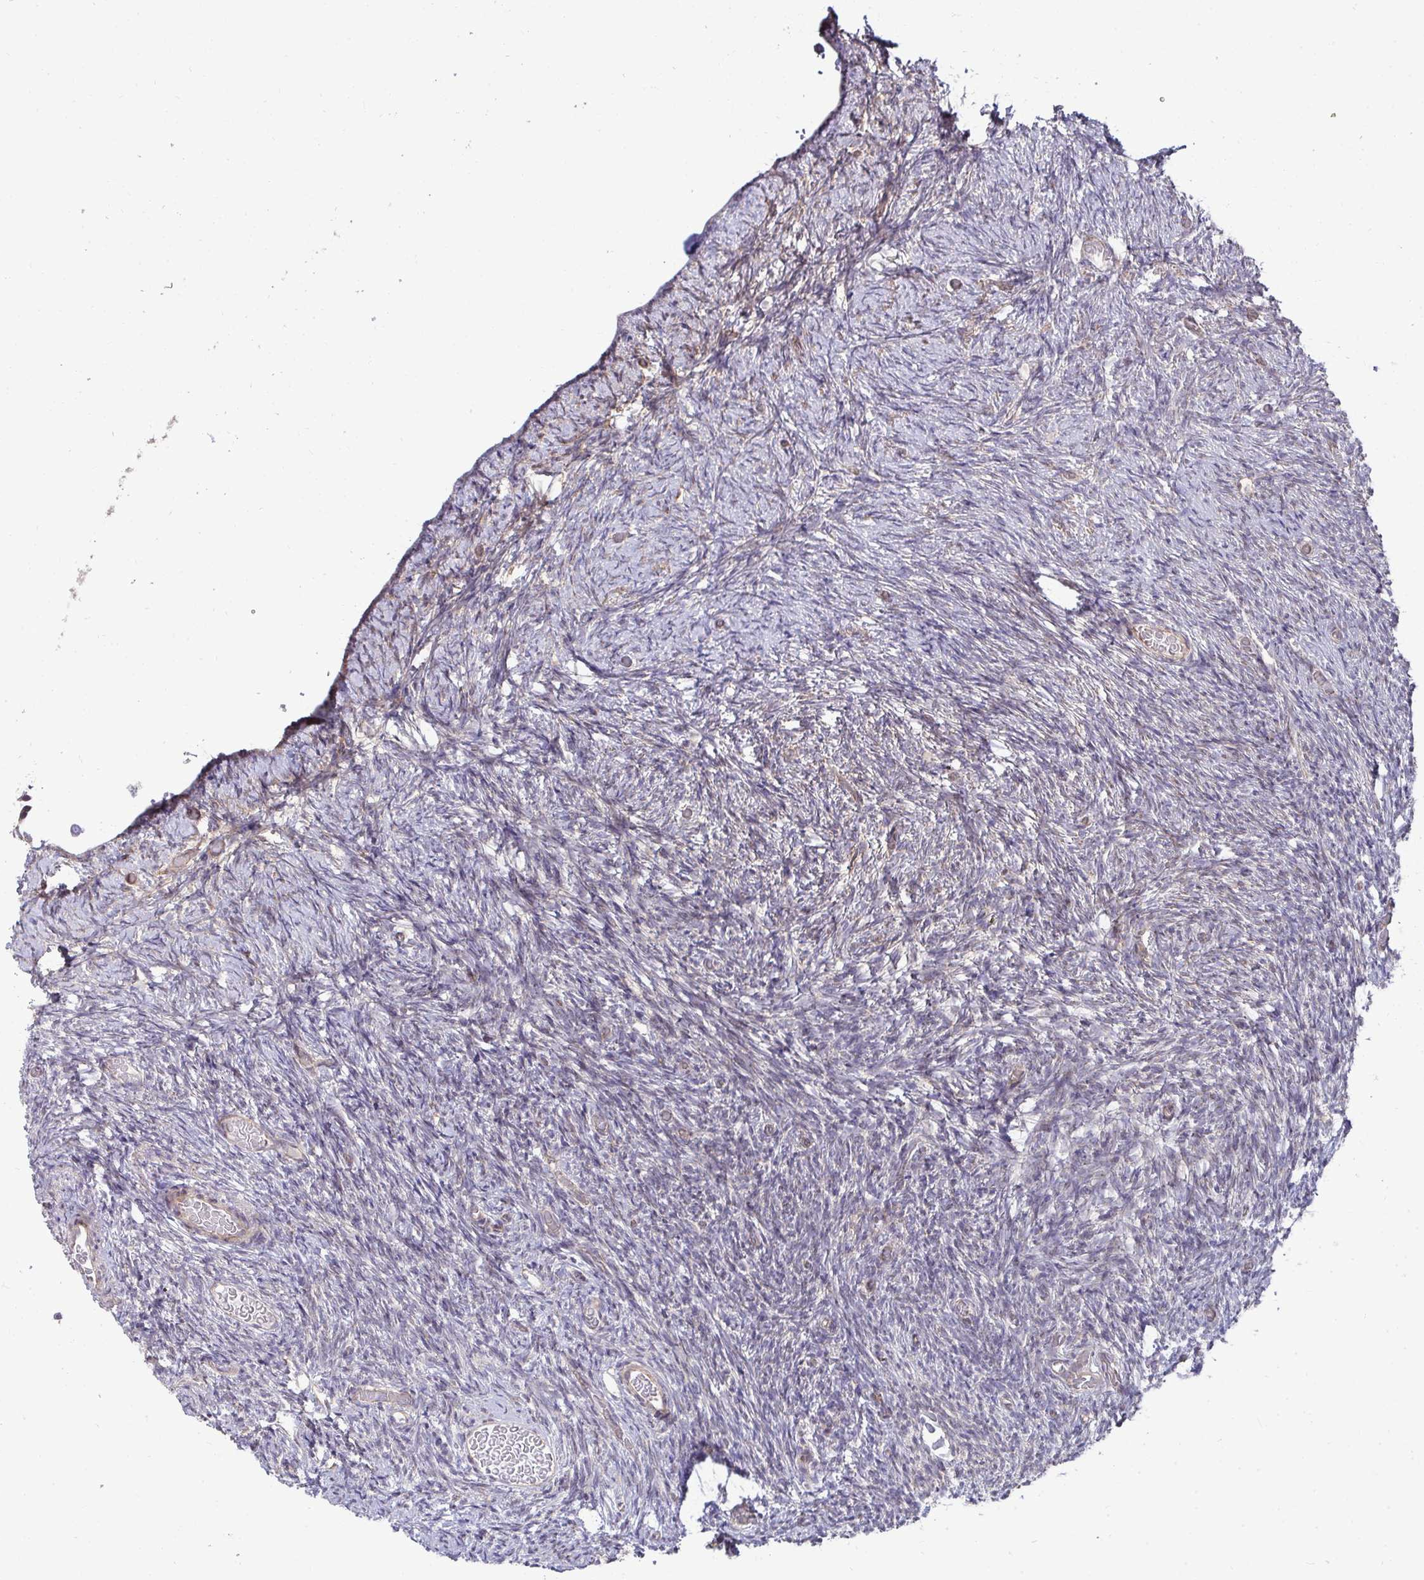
{"staining": {"intensity": "weak", "quantity": "<25%", "location": "cytoplasmic/membranous"}, "tissue": "ovary", "cell_type": "Ovarian stroma cells", "image_type": "normal", "snomed": [{"axis": "morphology", "description": "Normal tissue, NOS"}, {"axis": "topography", "description": "Ovary"}], "caption": "Ovarian stroma cells show no significant protein expression in benign ovary.", "gene": "SH2D1B", "patient": {"sex": "female", "age": 39}}